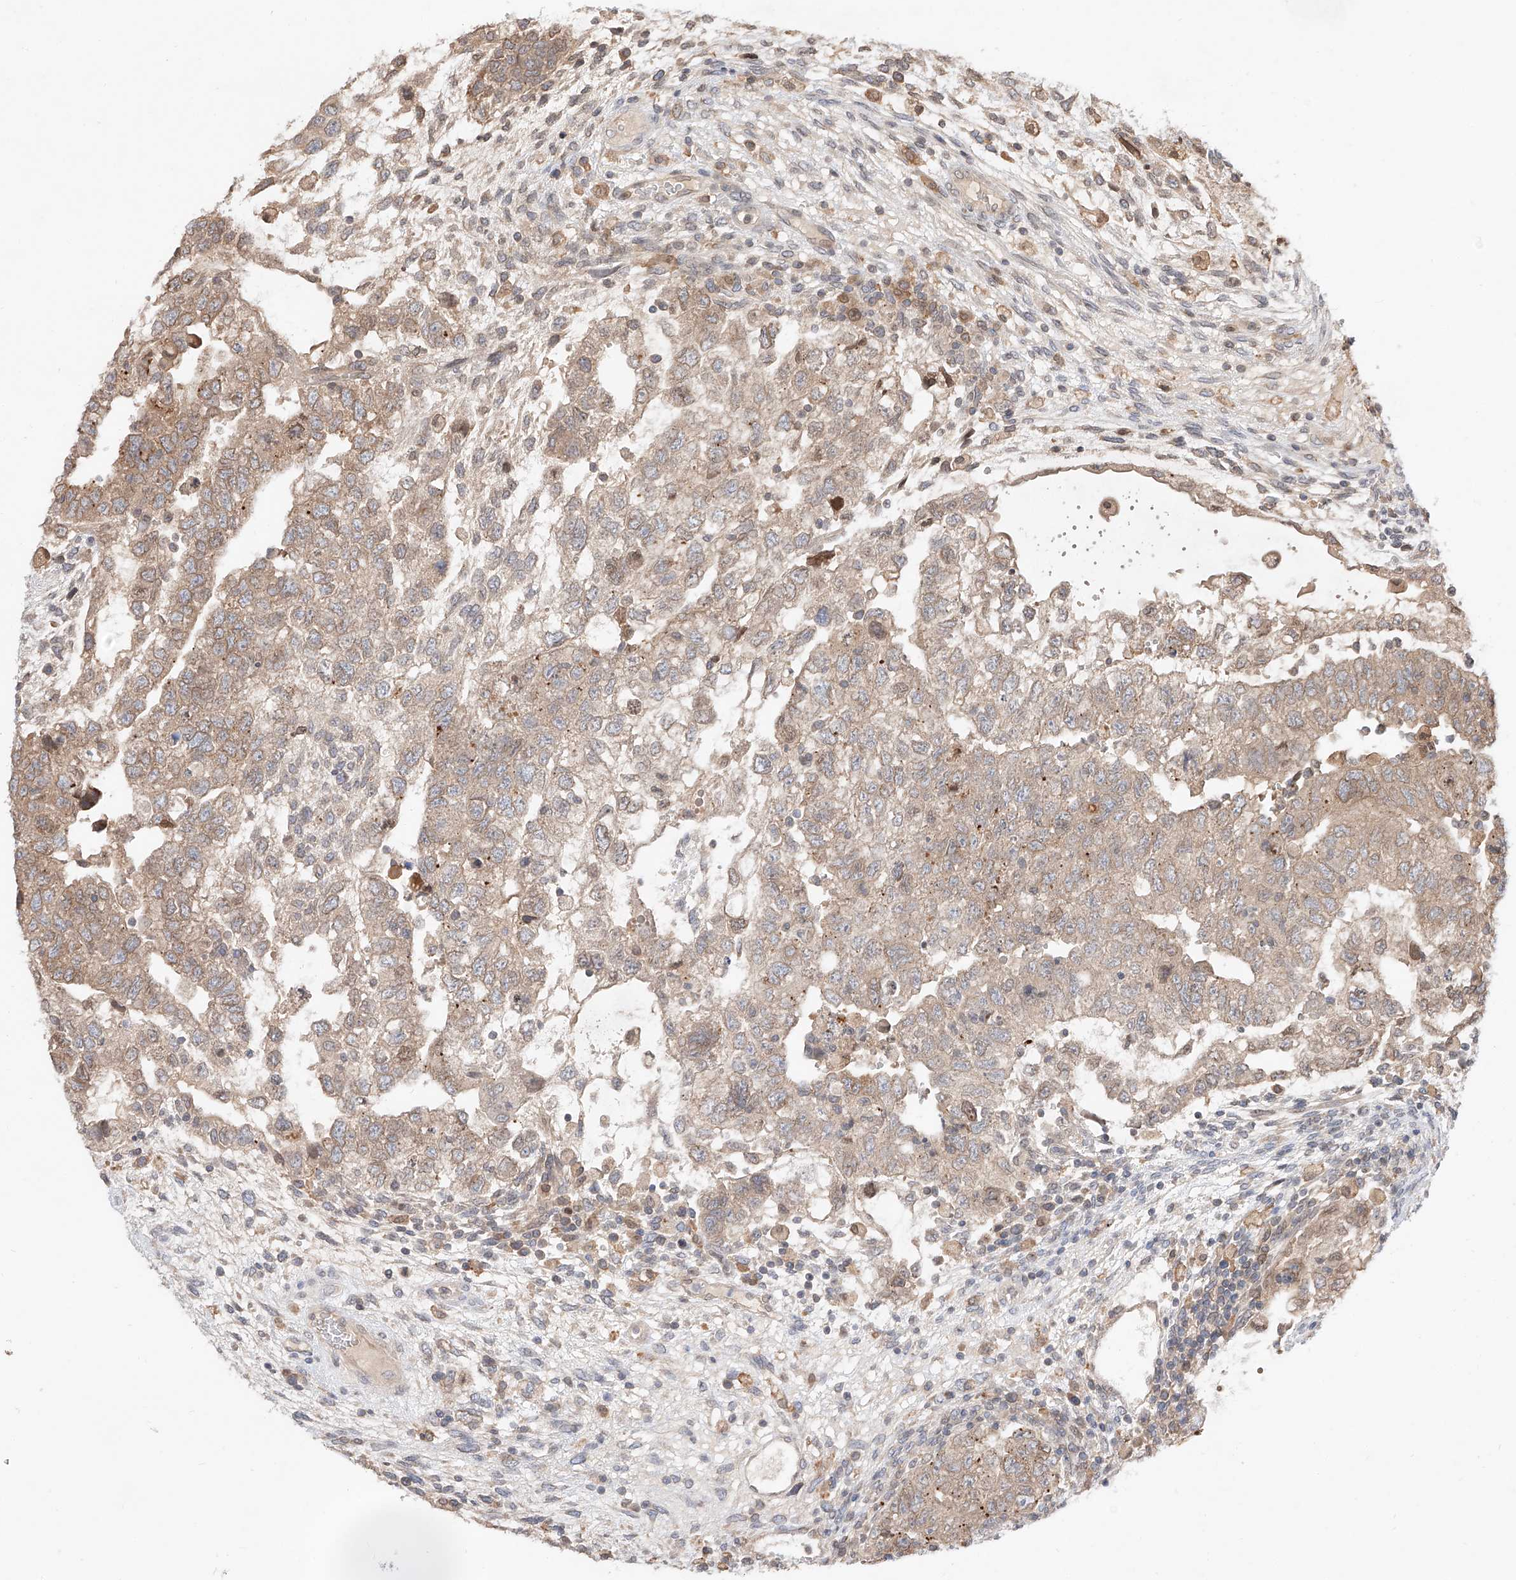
{"staining": {"intensity": "moderate", "quantity": ">75%", "location": "cytoplasmic/membranous"}, "tissue": "testis cancer", "cell_type": "Tumor cells", "image_type": "cancer", "snomed": [{"axis": "morphology", "description": "Carcinoma, Embryonal, NOS"}, {"axis": "topography", "description": "Testis"}], "caption": "Protein expression by immunohistochemistry reveals moderate cytoplasmic/membranous expression in approximately >75% of tumor cells in embryonal carcinoma (testis).", "gene": "DIRAS3", "patient": {"sex": "male", "age": 37}}